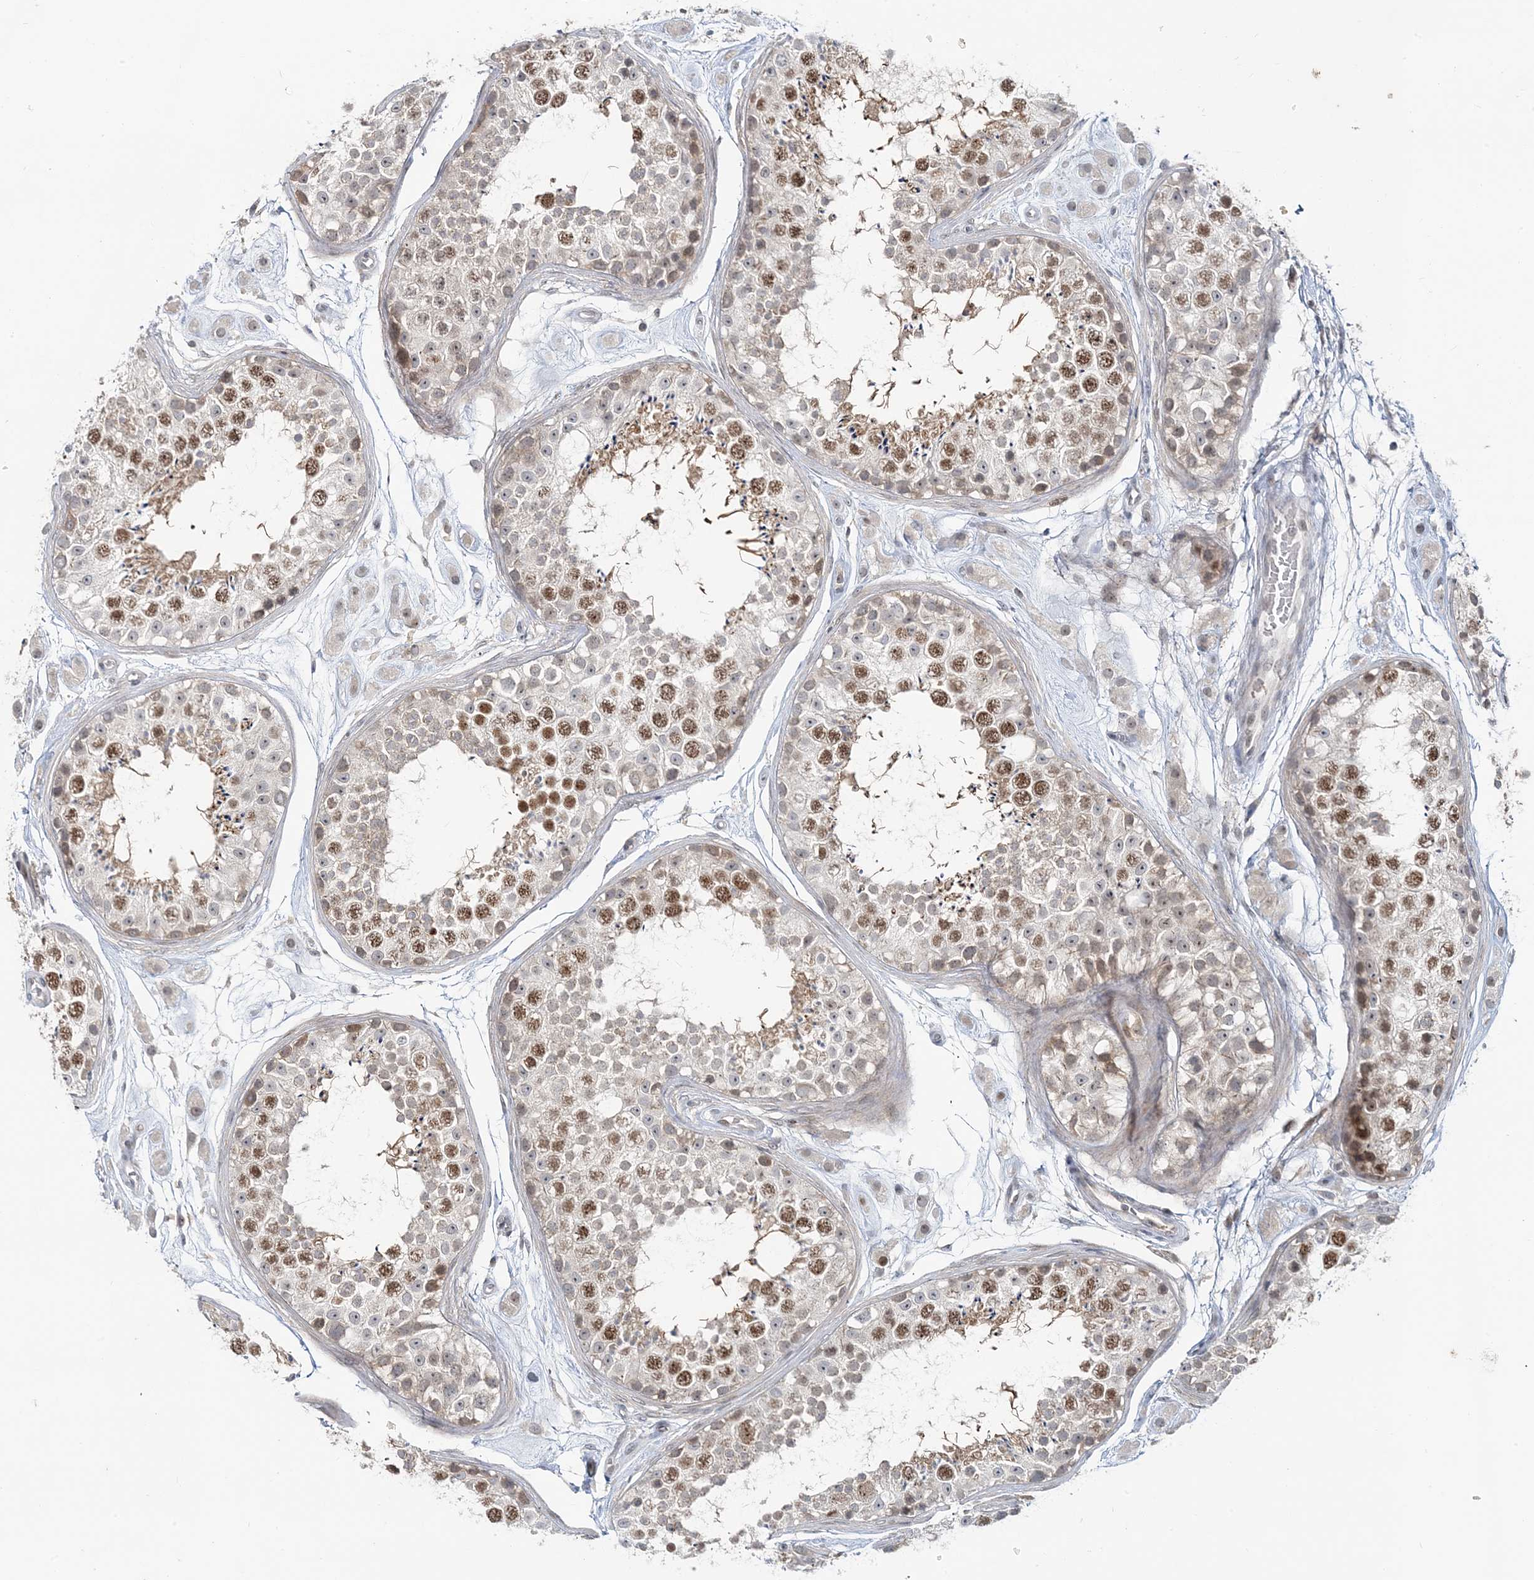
{"staining": {"intensity": "moderate", "quantity": "25%-75%", "location": "nuclear"}, "tissue": "testis", "cell_type": "Cells in seminiferous ducts", "image_type": "normal", "snomed": [{"axis": "morphology", "description": "Normal tissue, NOS"}, {"axis": "topography", "description": "Testis"}], "caption": "A high-resolution histopathology image shows IHC staining of normal testis, which exhibits moderate nuclear expression in about 25%-75% of cells in seminiferous ducts.", "gene": "LEXM", "patient": {"sex": "male", "age": 25}}